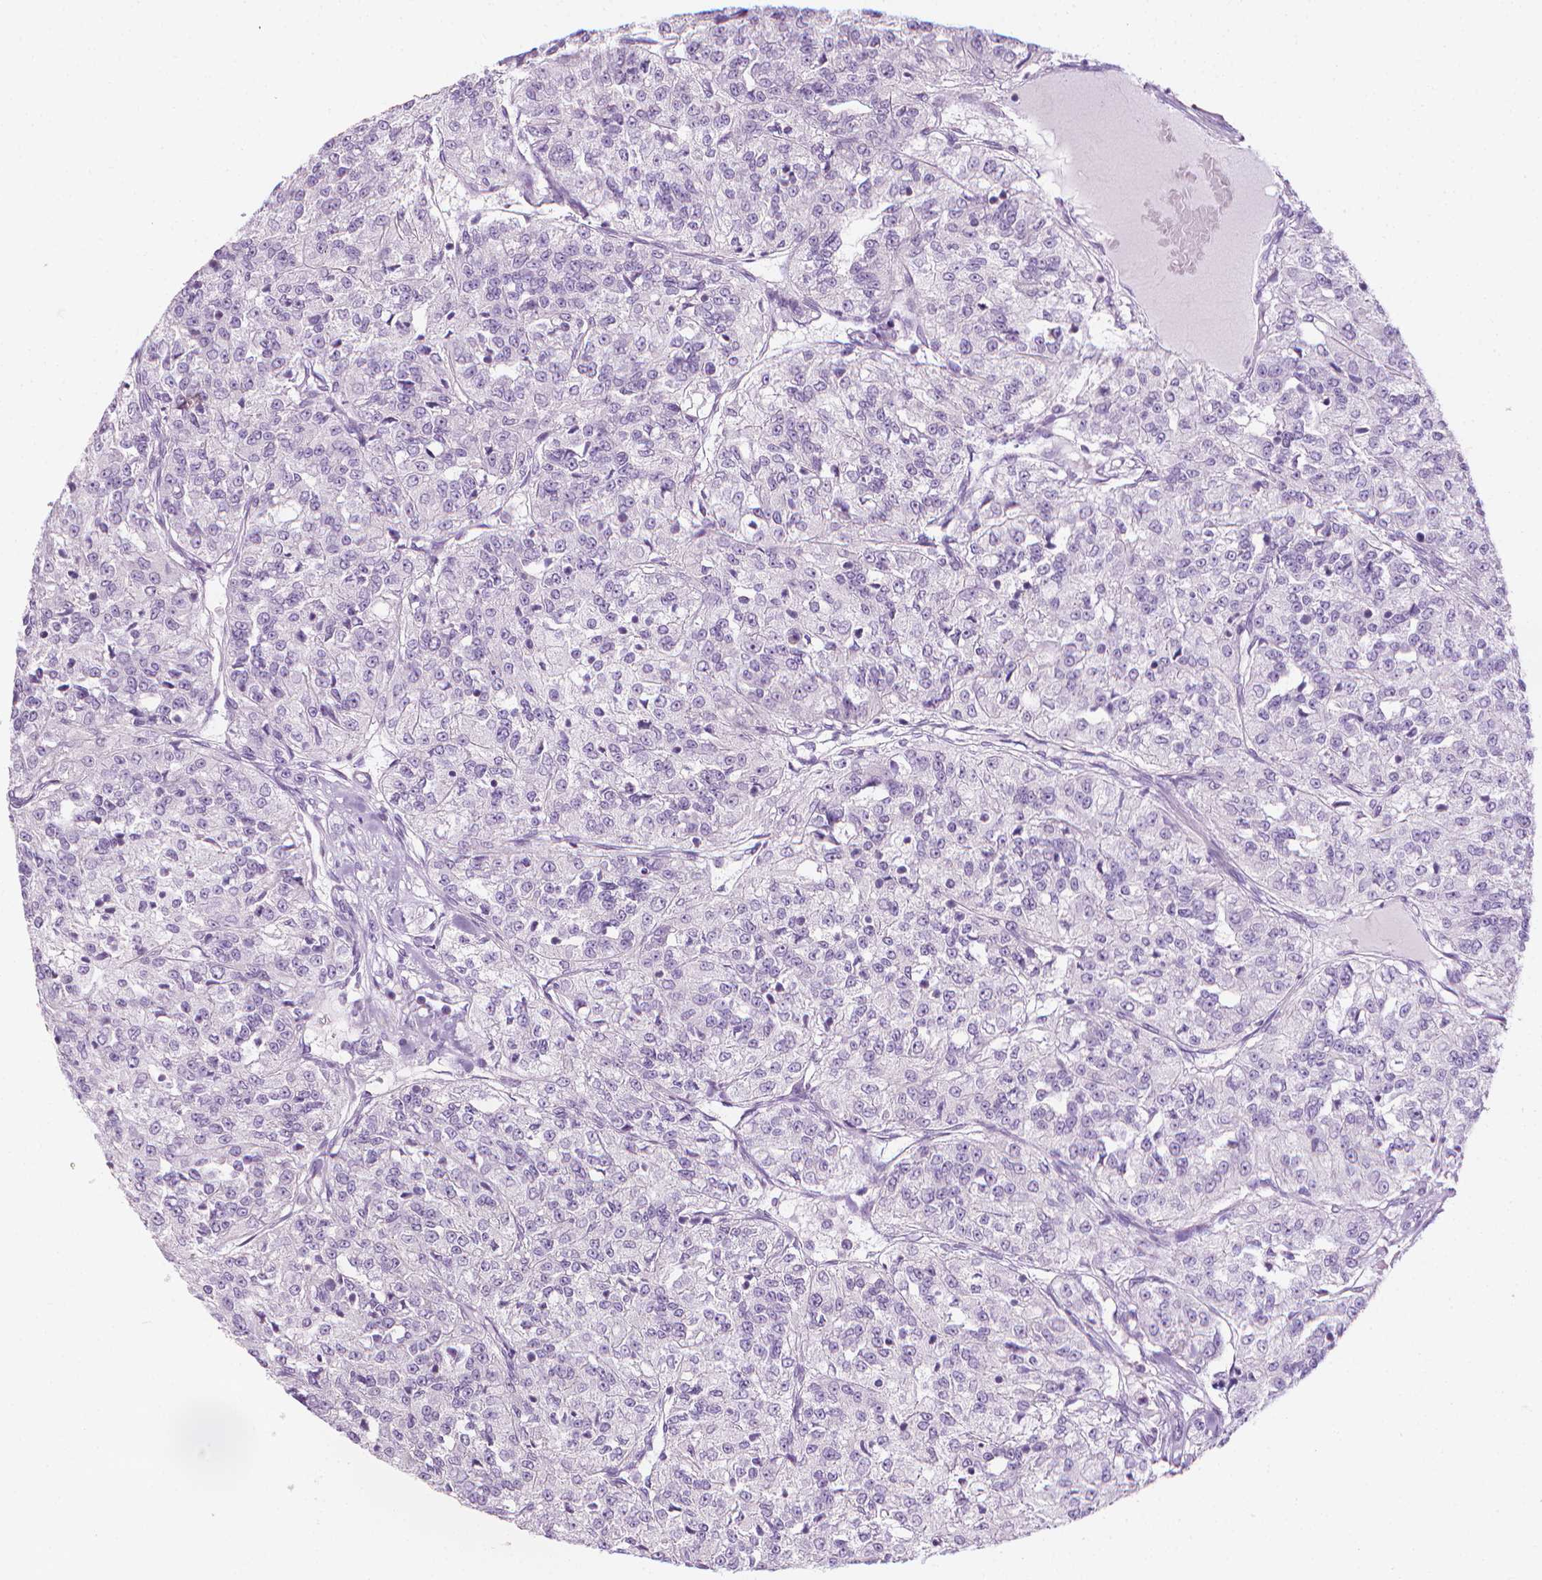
{"staining": {"intensity": "negative", "quantity": "none", "location": "none"}, "tissue": "renal cancer", "cell_type": "Tumor cells", "image_type": "cancer", "snomed": [{"axis": "morphology", "description": "Adenocarcinoma, NOS"}, {"axis": "topography", "description": "Kidney"}], "caption": "There is no significant positivity in tumor cells of renal adenocarcinoma.", "gene": "DCAF8L1", "patient": {"sex": "female", "age": 63}}